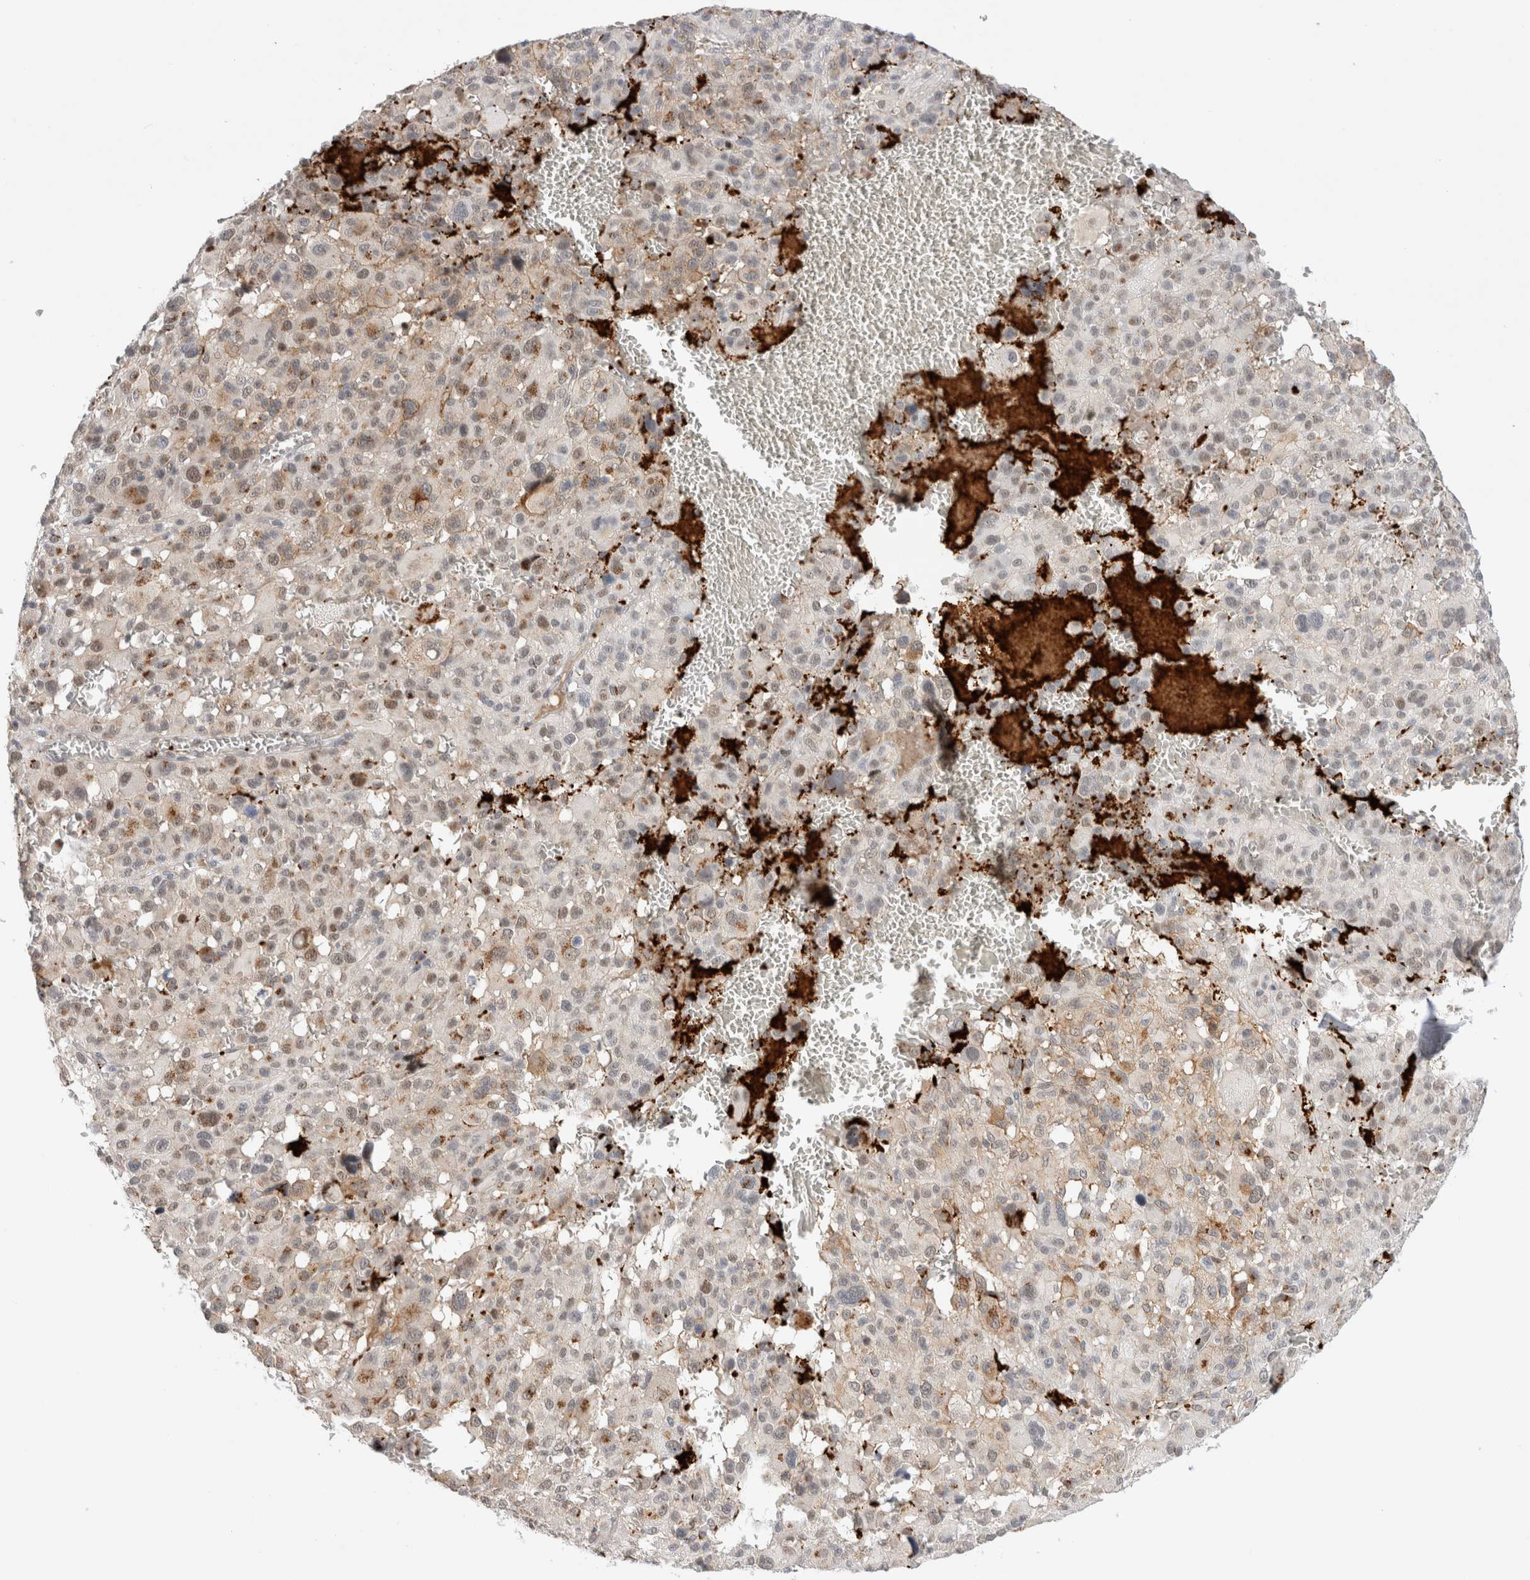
{"staining": {"intensity": "weak", "quantity": "<25%", "location": "cytoplasmic/membranous,nuclear"}, "tissue": "melanoma", "cell_type": "Tumor cells", "image_type": "cancer", "snomed": [{"axis": "morphology", "description": "Malignant melanoma, Metastatic site"}, {"axis": "topography", "description": "Skin"}], "caption": "Histopathology image shows no protein positivity in tumor cells of malignant melanoma (metastatic site) tissue.", "gene": "VPS28", "patient": {"sex": "female", "age": 74}}